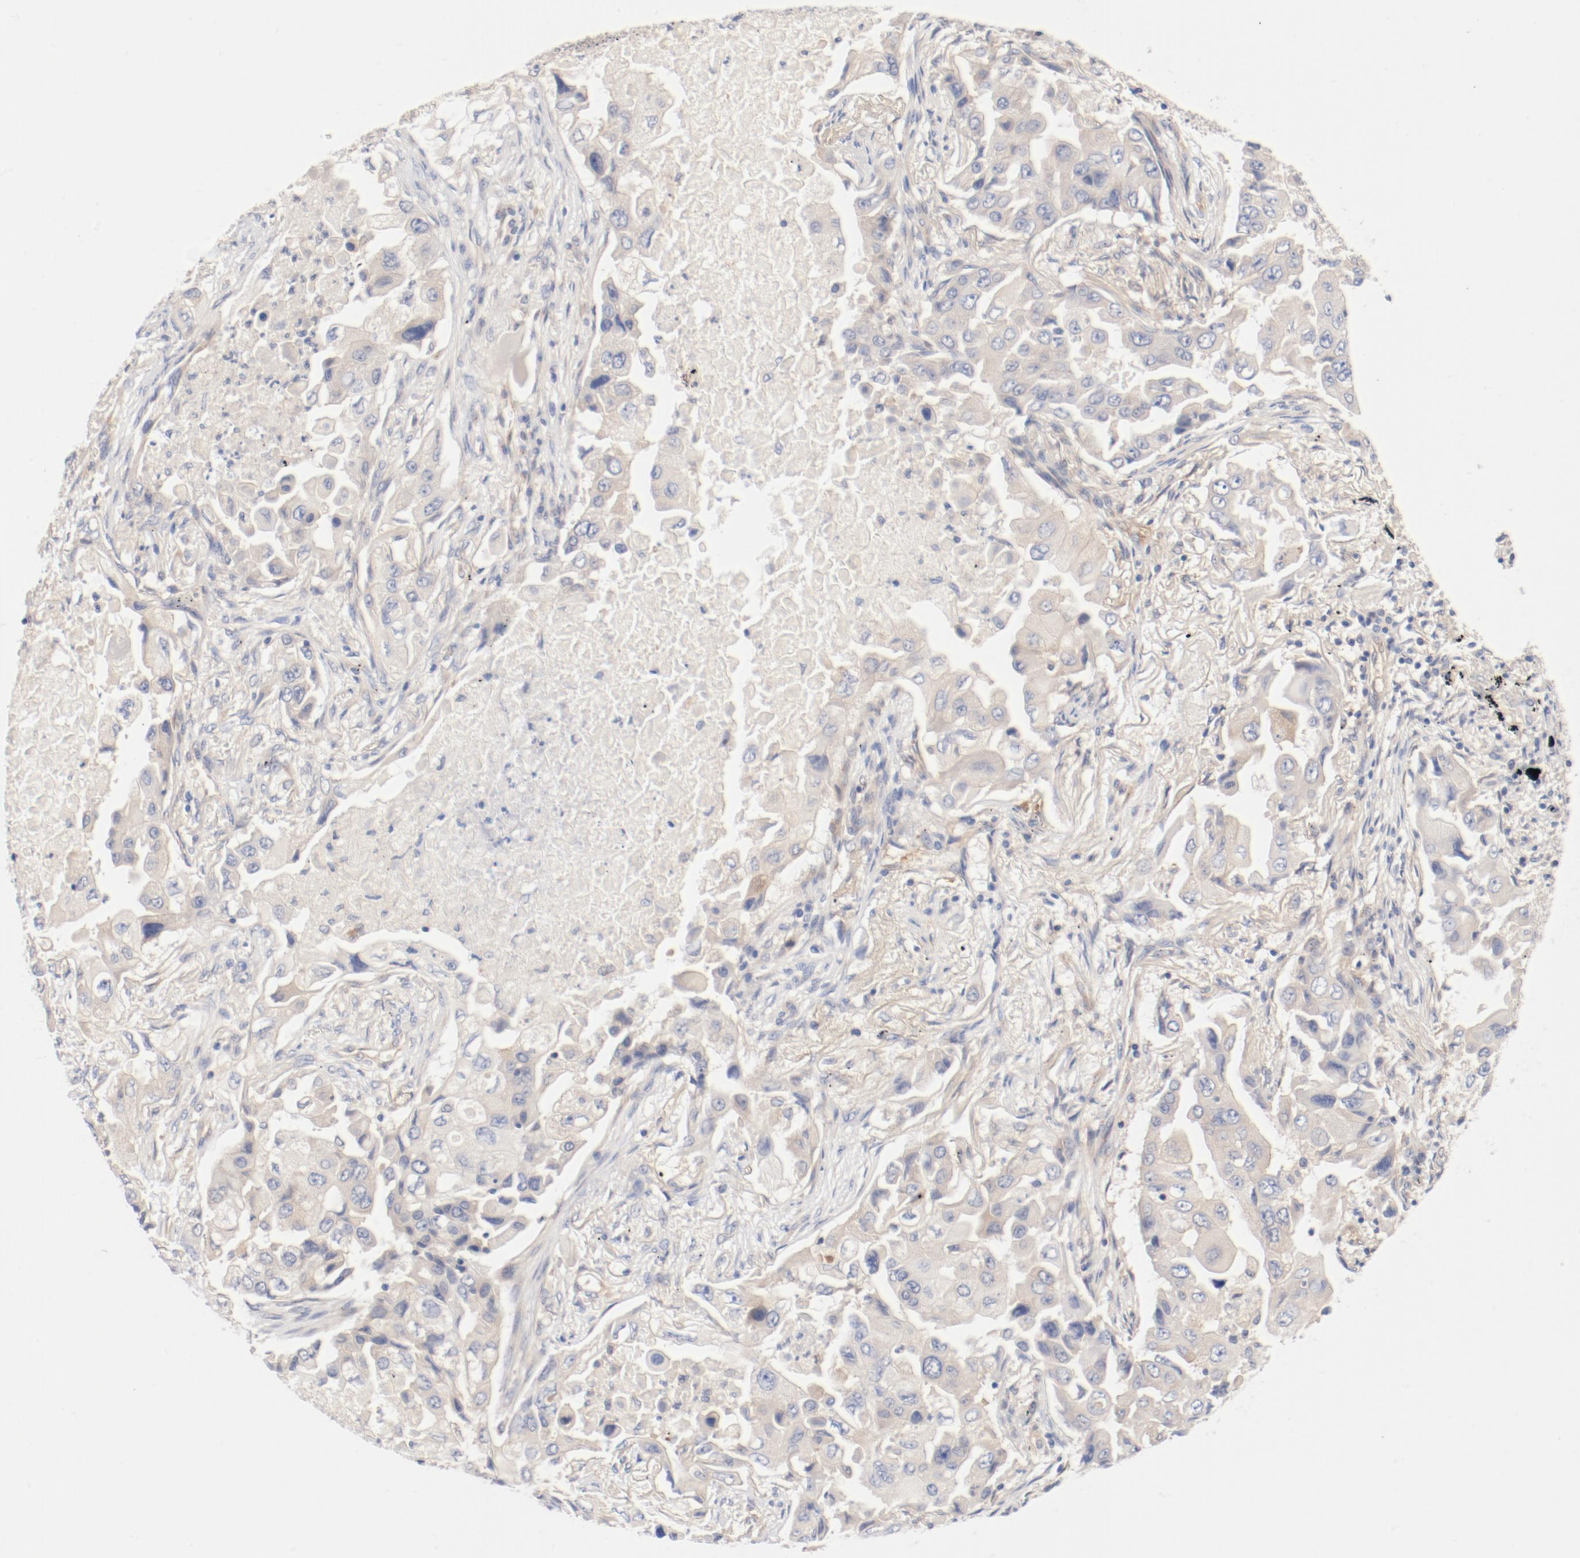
{"staining": {"intensity": "weak", "quantity": "25%-75%", "location": "cytoplasmic/membranous"}, "tissue": "lung cancer", "cell_type": "Tumor cells", "image_type": "cancer", "snomed": [{"axis": "morphology", "description": "Adenocarcinoma, NOS"}, {"axis": "topography", "description": "Lung"}], "caption": "IHC of human lung cancer reveals low levels of weak cytoplasmic/membranous expression in about 25%-75% of tumor cells. The protein of interest is shown in brown color, while the nuclei are stained blue.", "gene": "DYNC1H1", "patient": {"sex": "female", "age": 65}}